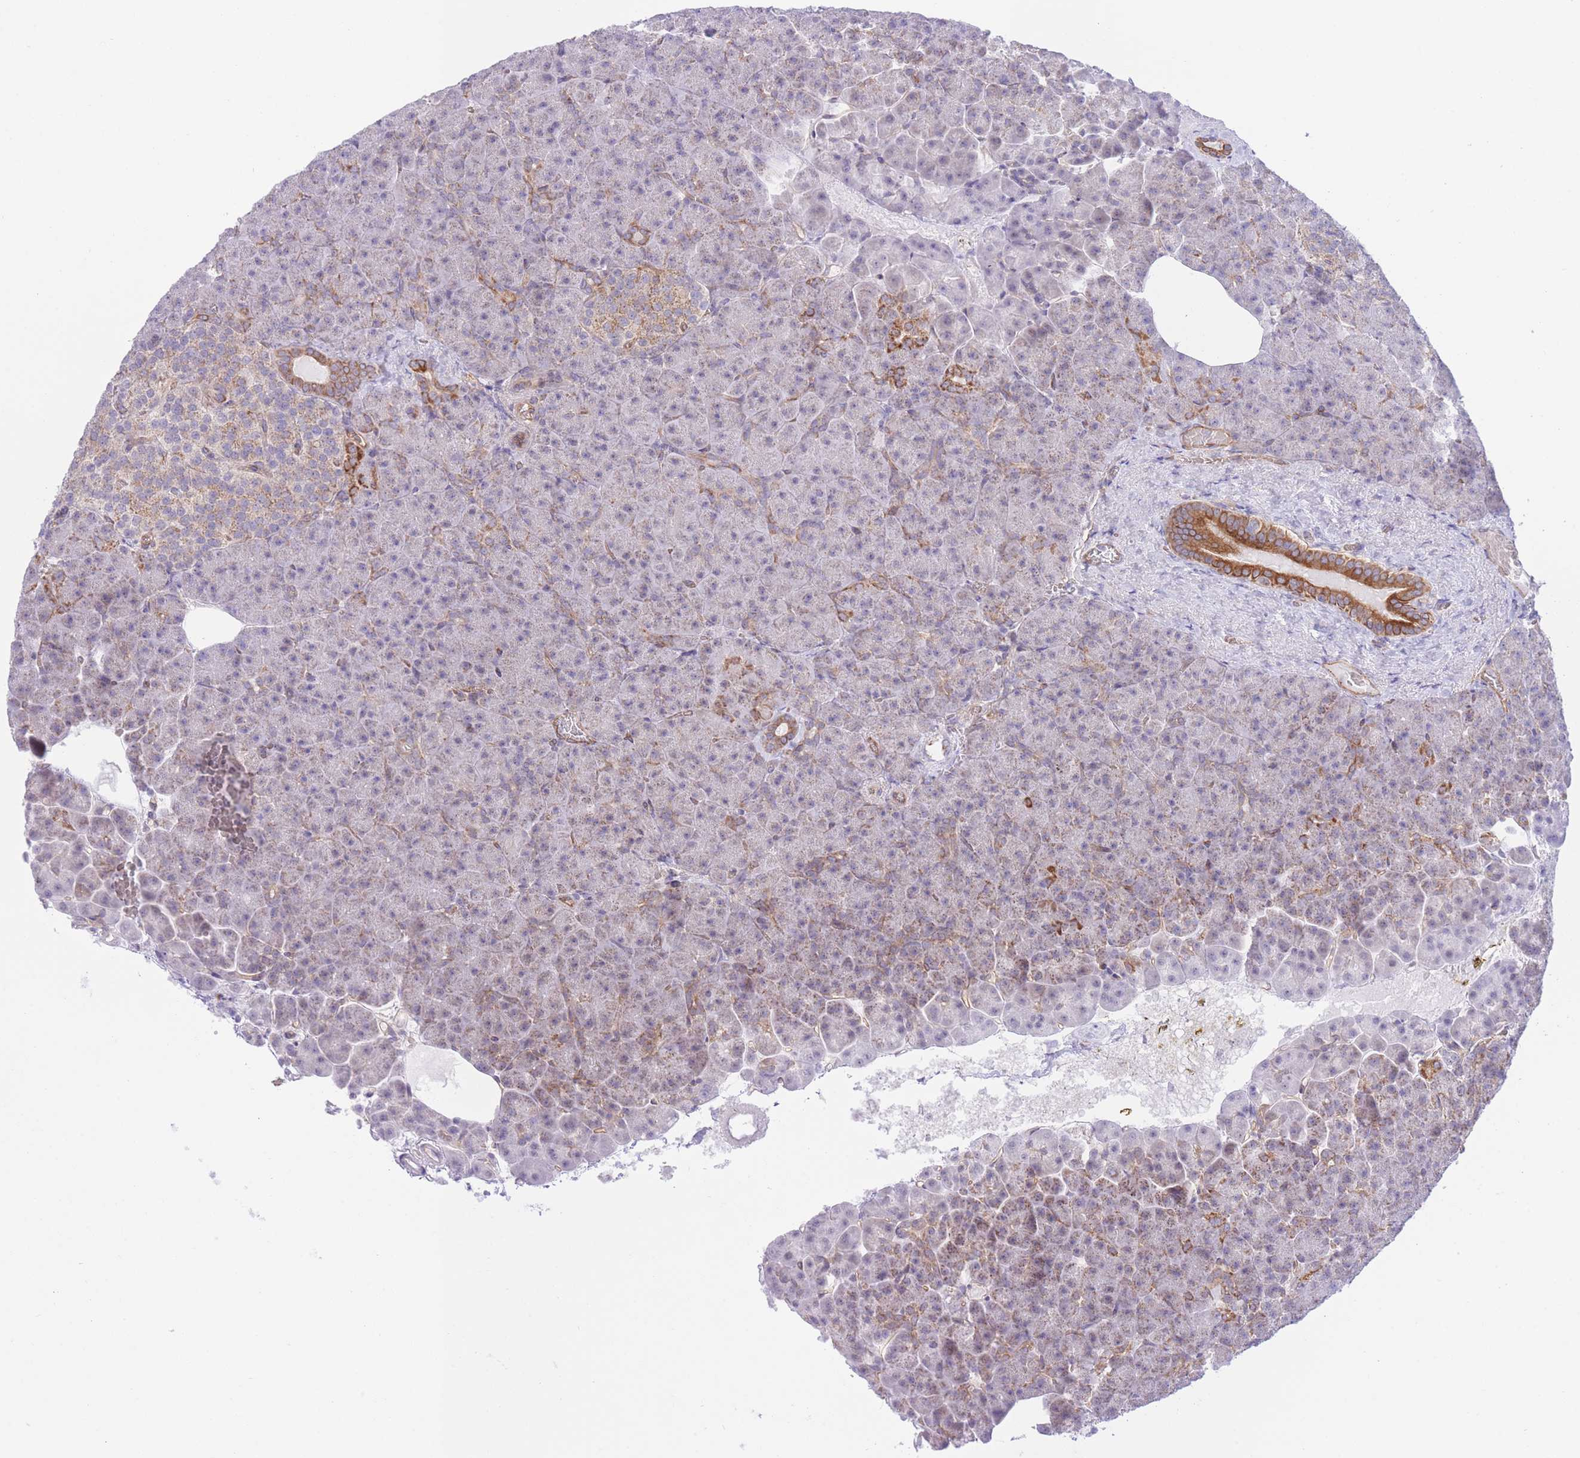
{"staining": {"intensity": "moderate", "quantity": "25%-75%", "location": "cytoplasmic/membranous"}, "tissue": "pancreas", "cell_type": "Exocrine glandular cells", "image_type": "normal", "snomed": [{"axis": "morphology", "description": "Normal tissue, NOS"}, {"axis": "topography", "description": "Pancreas"}], "caption": "Protein analysis of normal pancreas displays moderate cytoplasmic/membranous expression in approximately 25%-75% of exocrine glandular cells. (DAB (3,3'-diaminobenzidine) = brown stain, brightfield microscopy at high magnification).", "gene": "MRPS31", "patient": {"sex": "female", "age": 74}}